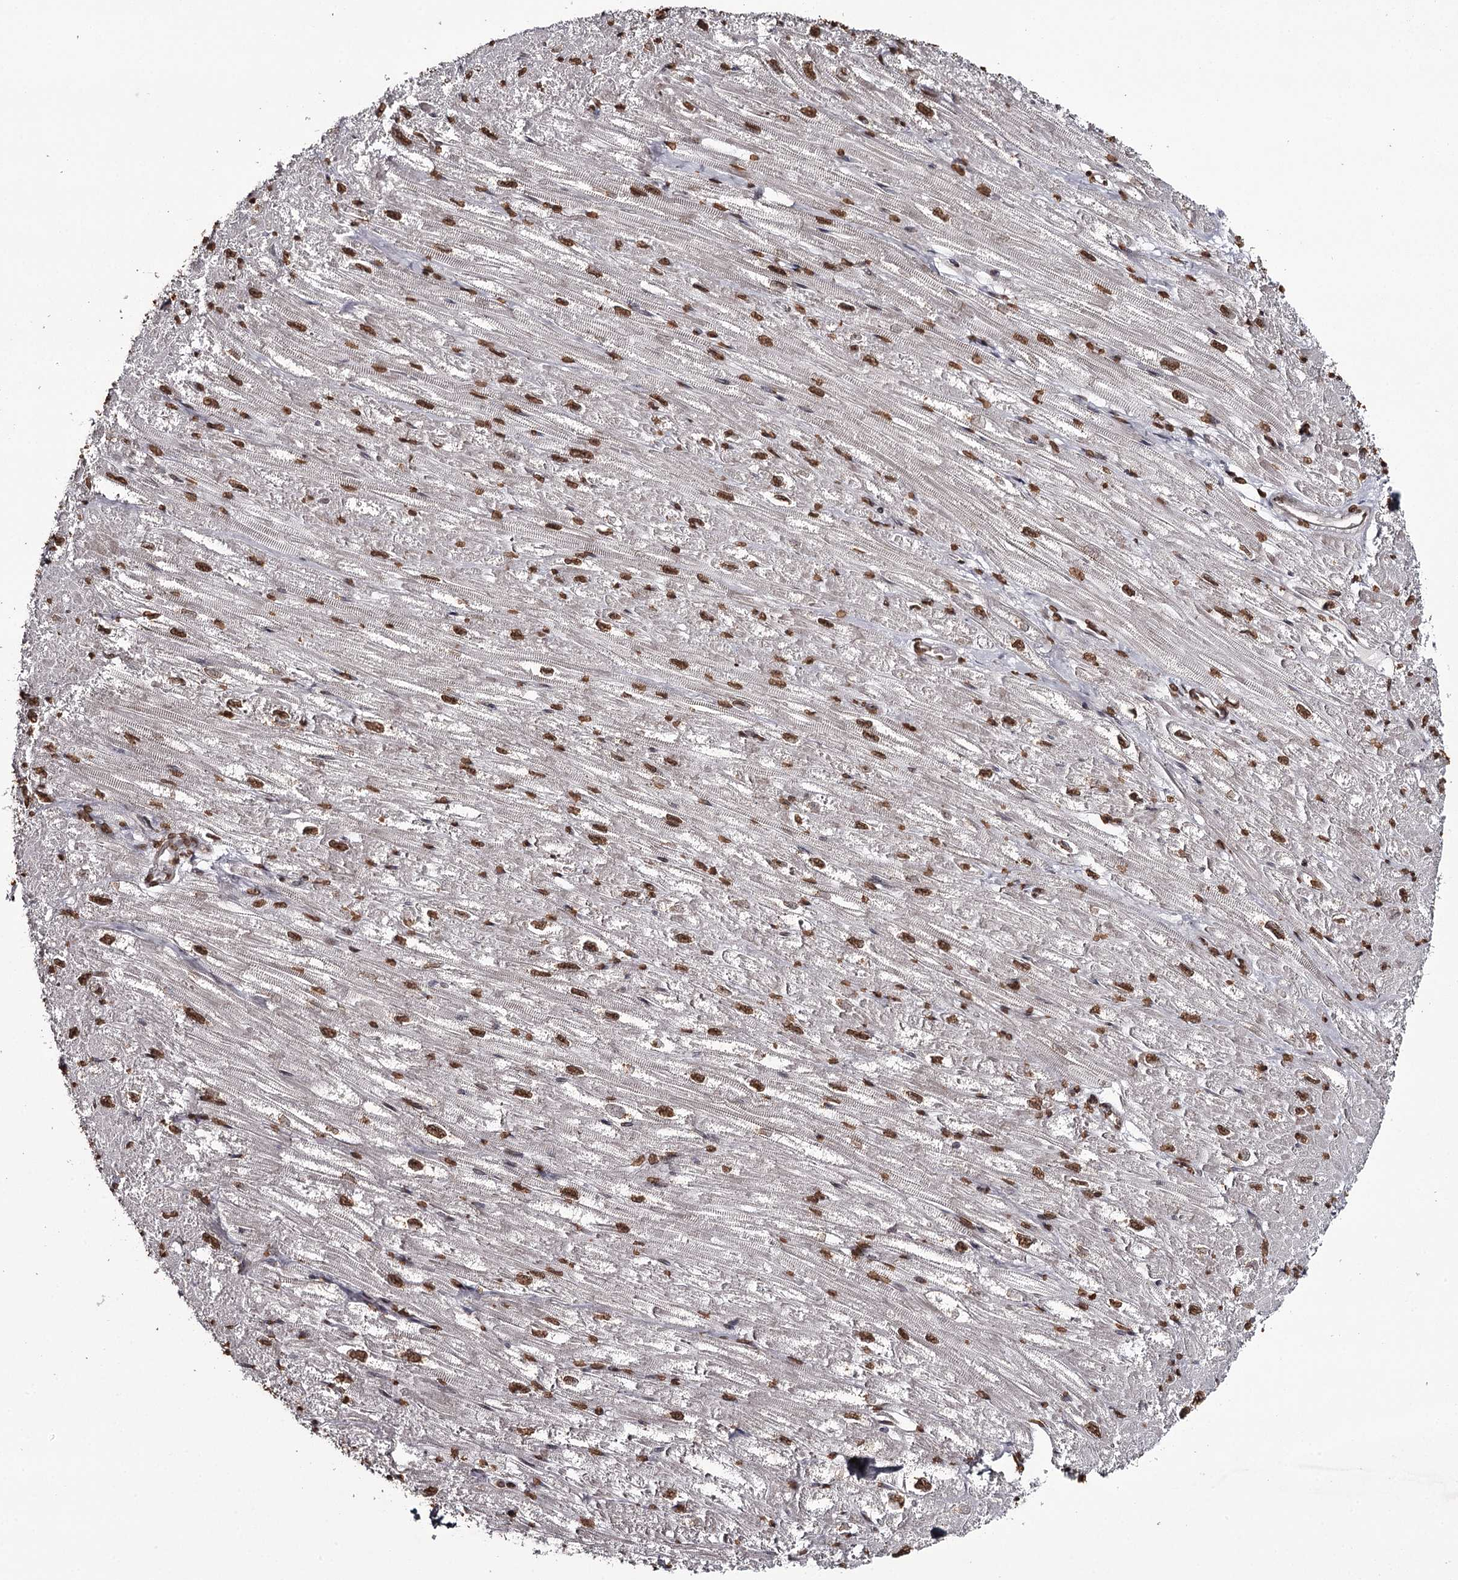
{"staining": {"intensity": "strong", "quantity": ">75%", "location": "cytoplasmic/membranous,nuclear"}, "tissue": "heart muscle", "cell_type": "Cardiomyocytes", "image_type": "normal", "snomed": [{"axis": "morphology", "description": "Normal tissue, NOS"}, {"axis": "topography", "description": "Heart"}], "caption": "High-power microscopy captured an IHC micrograph of benign heart muscle, revealing strong cytoplasmic/membranous,nuclear expression in approximately >75% of cardiomyocytes. The protein of interest is stained brown, and the nuclei are stained in blue (DAB (3,3'-diaminobenzidine) IHC with brightfield microscopy, high magnification).", "gene": "THYN1", "patient": {"sex": "male", "age": 50}}